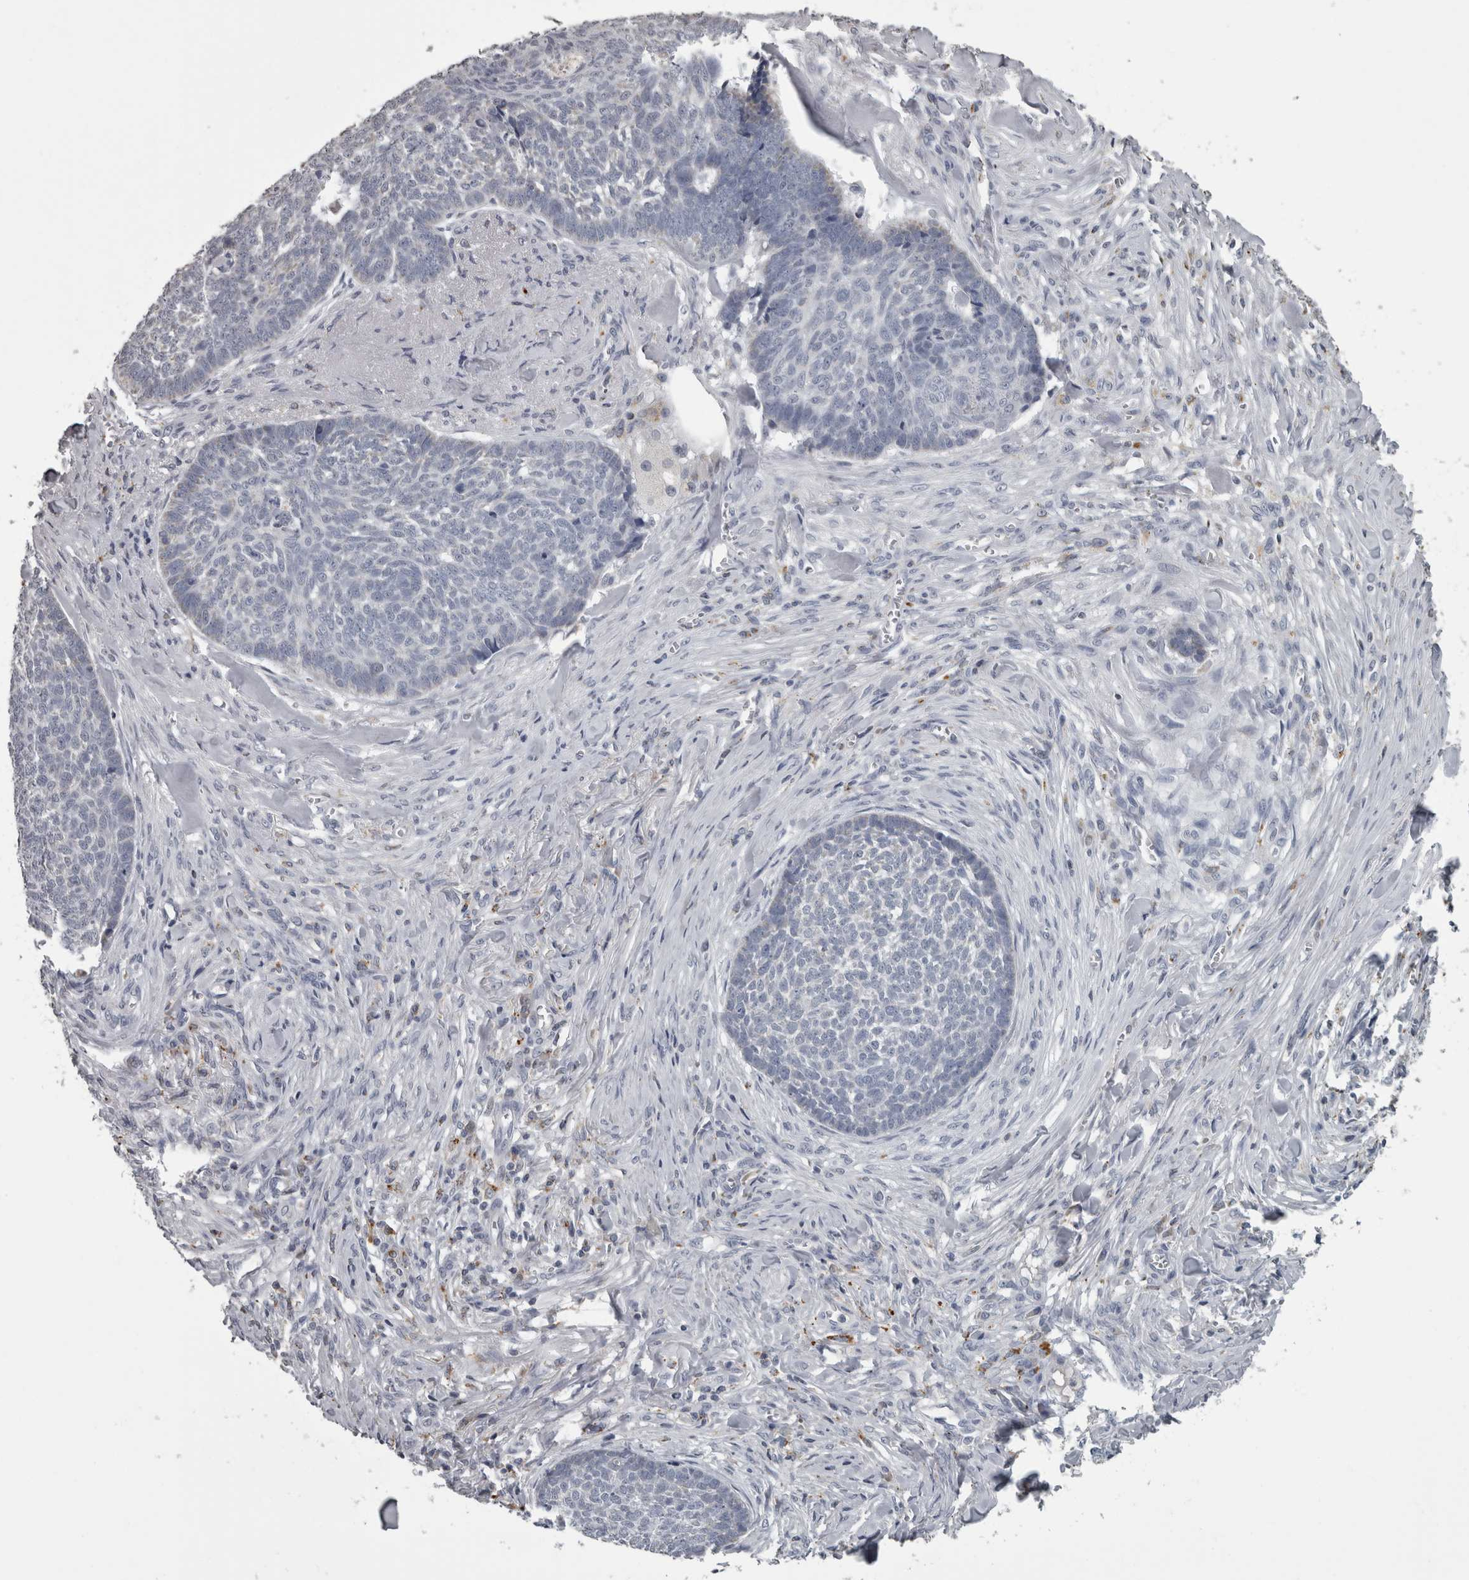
{"staining": {"intensity": "negative", "quantity": "none", "location": "none"}, "tissue": "skin cancer", "cell_type": "Tumor cells", "image_type": "cancer", "snomed": [{"axis": "morphology", "description": "Basal cell carcinoma"}, {"axis": "topography", "description": "Skin"}], "caption": "Tumor cells are negative for brown protein staining in skin basal cell carcinoma.", "gene": "NAAA", "patient": {"sex": "male", "age": 84}}